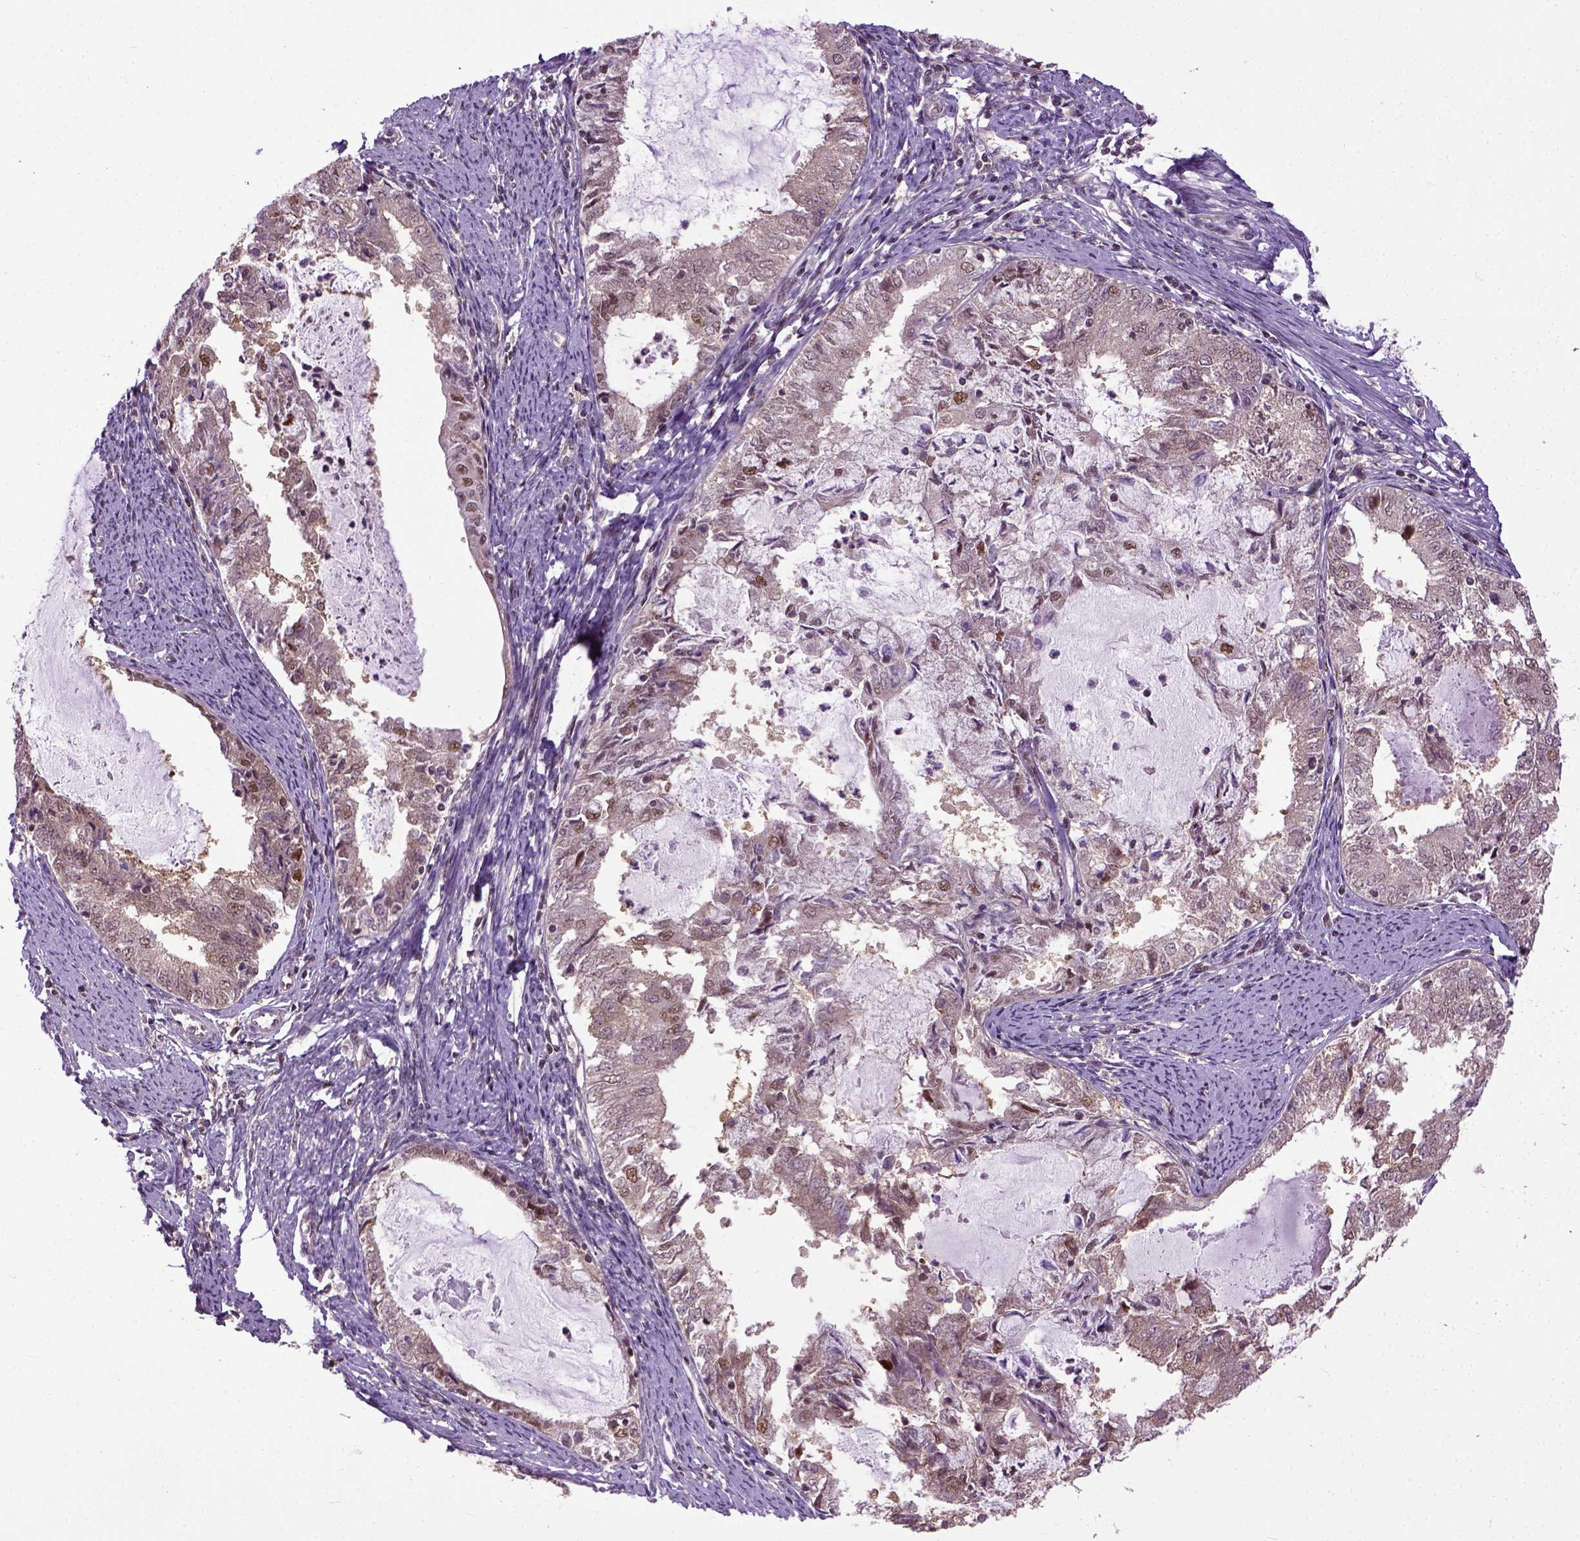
{"staining": {"intensity": "moderate", "quantity": "25%-75%", "location": "nuclear"}, "tissue": "endometrial cancer", "cell_type": "Tumor cells", "image_type": "cancer", "snomed": [{"axis": "morphology", "description": "Adenocarcinoma, NOS"}, {"axis": "topography", "description": "Endometrium"}], "caption": "The histopathology image displays staining of endometrial adenocarcinoma, revealing moderate nuclear protein positivity (brown color) within tumor cells.", "gene": "UBA3", "patient": {"sex": "female", "age": 57}}